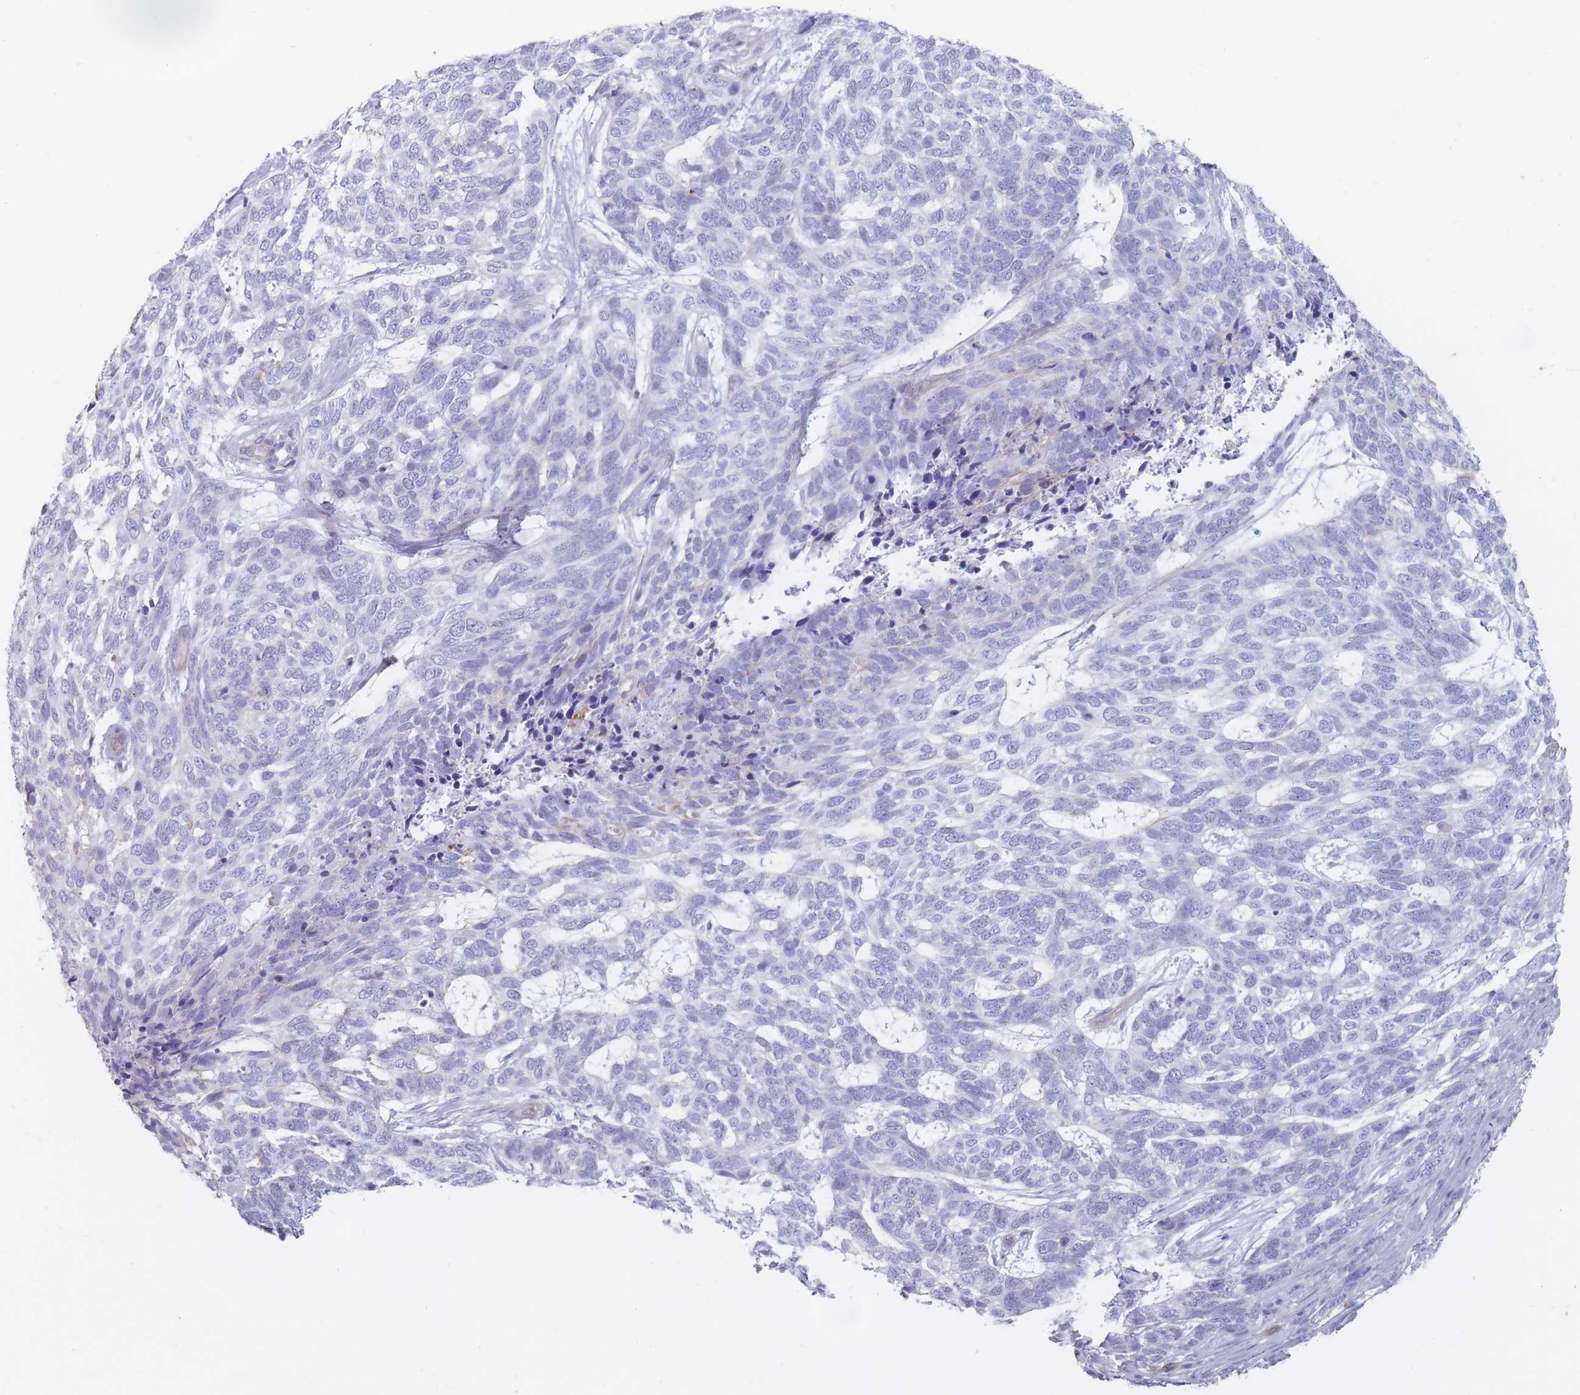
{"staining": {"intensity": "negative", "quantity": "none", "location": "none"}, "tissue": "skin cancer", "cell_type": "Tumor cells", "image_type": "cancer", "snomed": [{"axis": "morphology", "description": "Basal cell carcinoma"}, {"axis": "topography", "description": "Skin"}], "caption": "The micrograph displays no significant expression in tumor cells of skin basal cell carcinoma.", "gene": "PLPP1", "patient": {"sex": "female", "age": 65}}